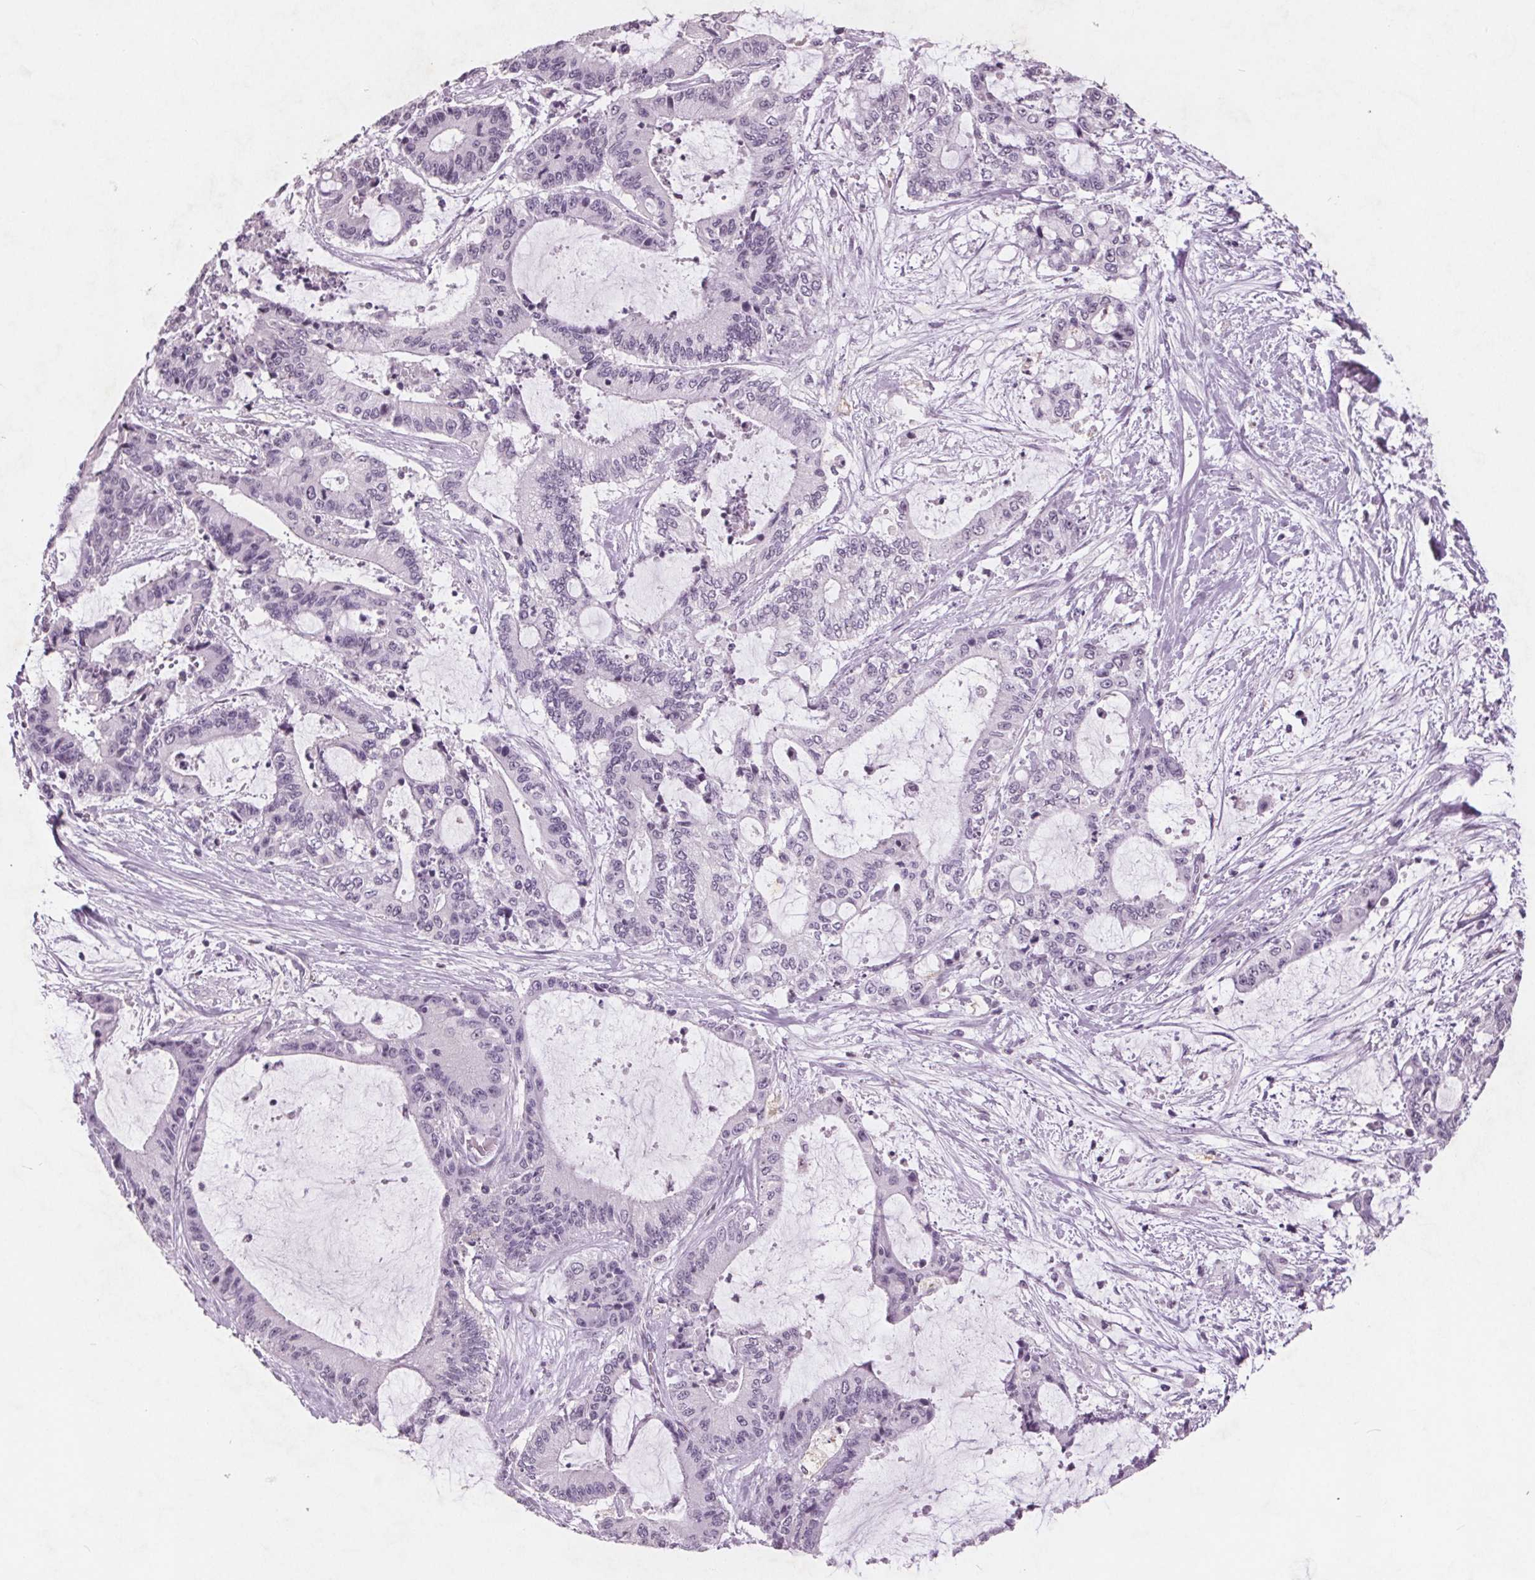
{"staining": {"intensity": "negative", "quantity": "none", "location": "none"}, "tissue": "liver cancer", "cell_type": "Tumor cells", "image_type": "cancer", "snomed": [{"axis": "morphology", "description": "Cholangiocarcinoma"}, {"axis": "topography", "description": "Liver"}], "caption": "Liver cholangiocarcinoma was stained to show a protein in brown. There is no significant staining in tumor cells.", "gene": "PTPN14", "patient": {"sex": "female", "age": 73}}